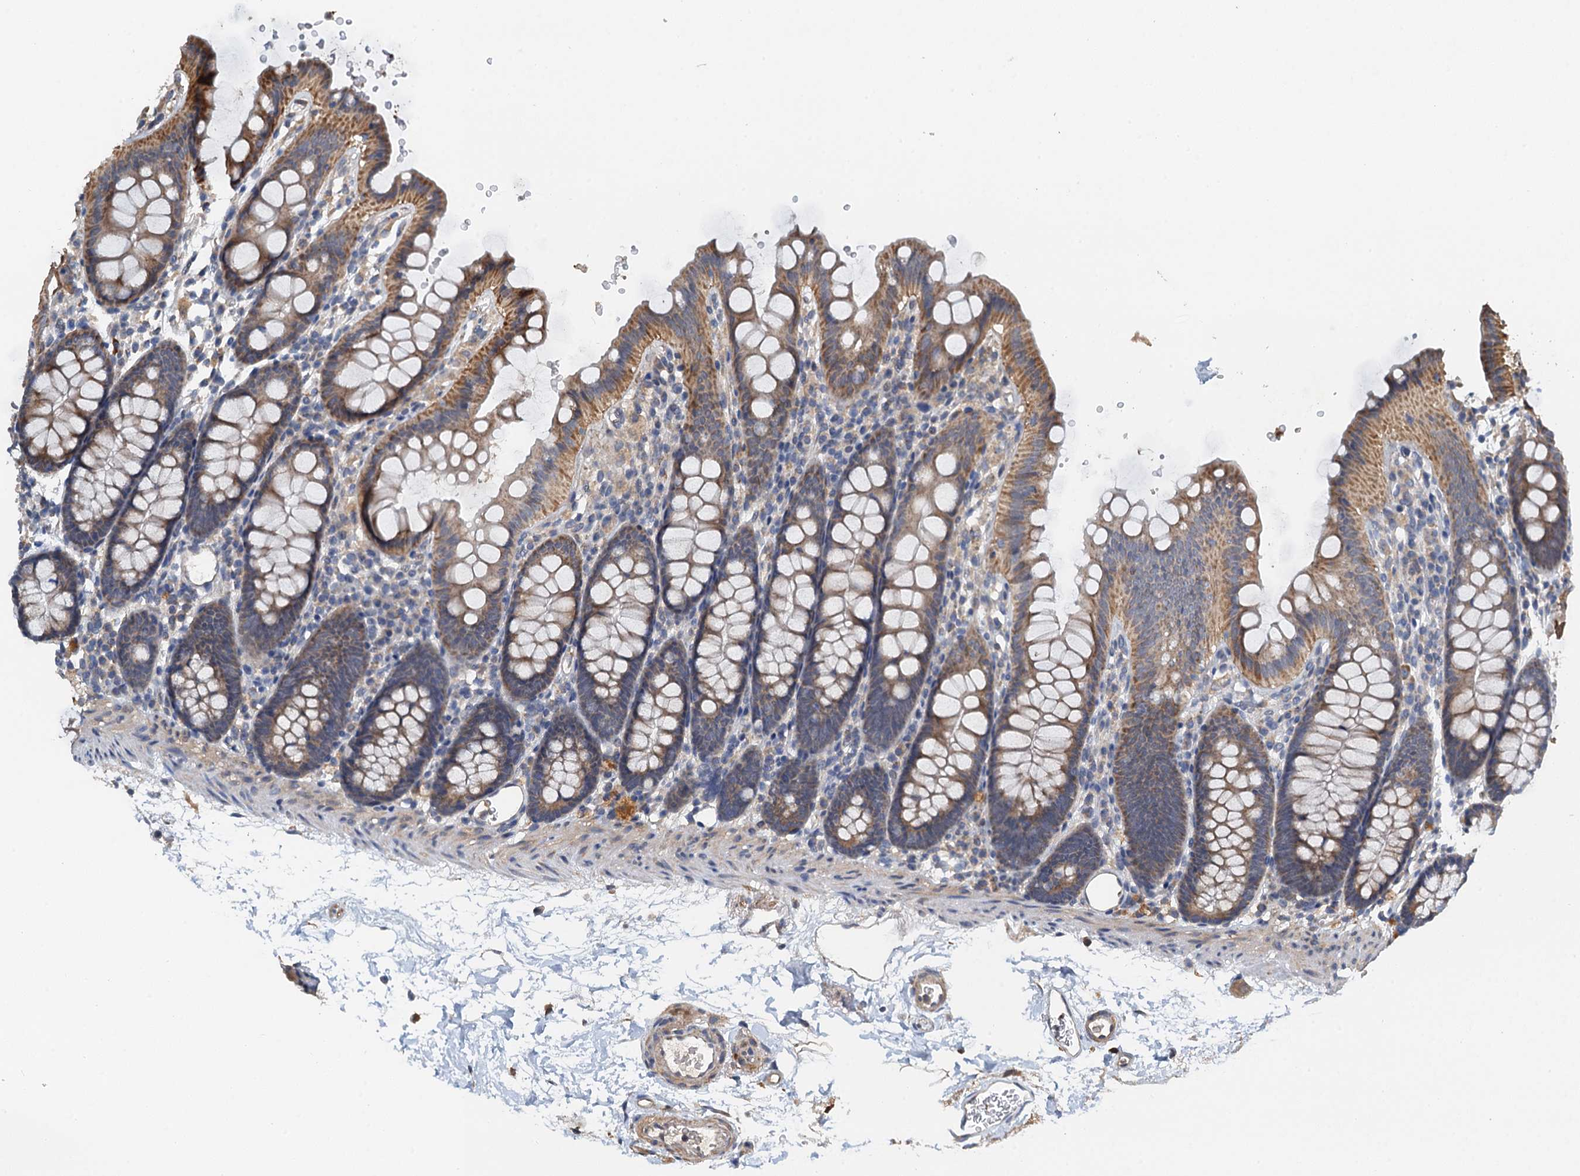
{"staining": {"intensity": "moderate", "quantity": ">75%", "location": "cytoplasmic/membranous"}, "tissue": "colon", "cell_type": "Endothelial cells", "image_type": "normal", "snomed": [{"axis": "morphology", "description": "Normal tissue, NOS"}, {"axis": "topography", "description": "Colon"}], "caption": "A high-resolution micrograph shows IHC staining of benign colon, which shows moderate cytoplasmic/membranous expression in approximately >75% of endothelial cells.", "gene": "ZNF606", "patient": {"sex": "male", "age": 75}}